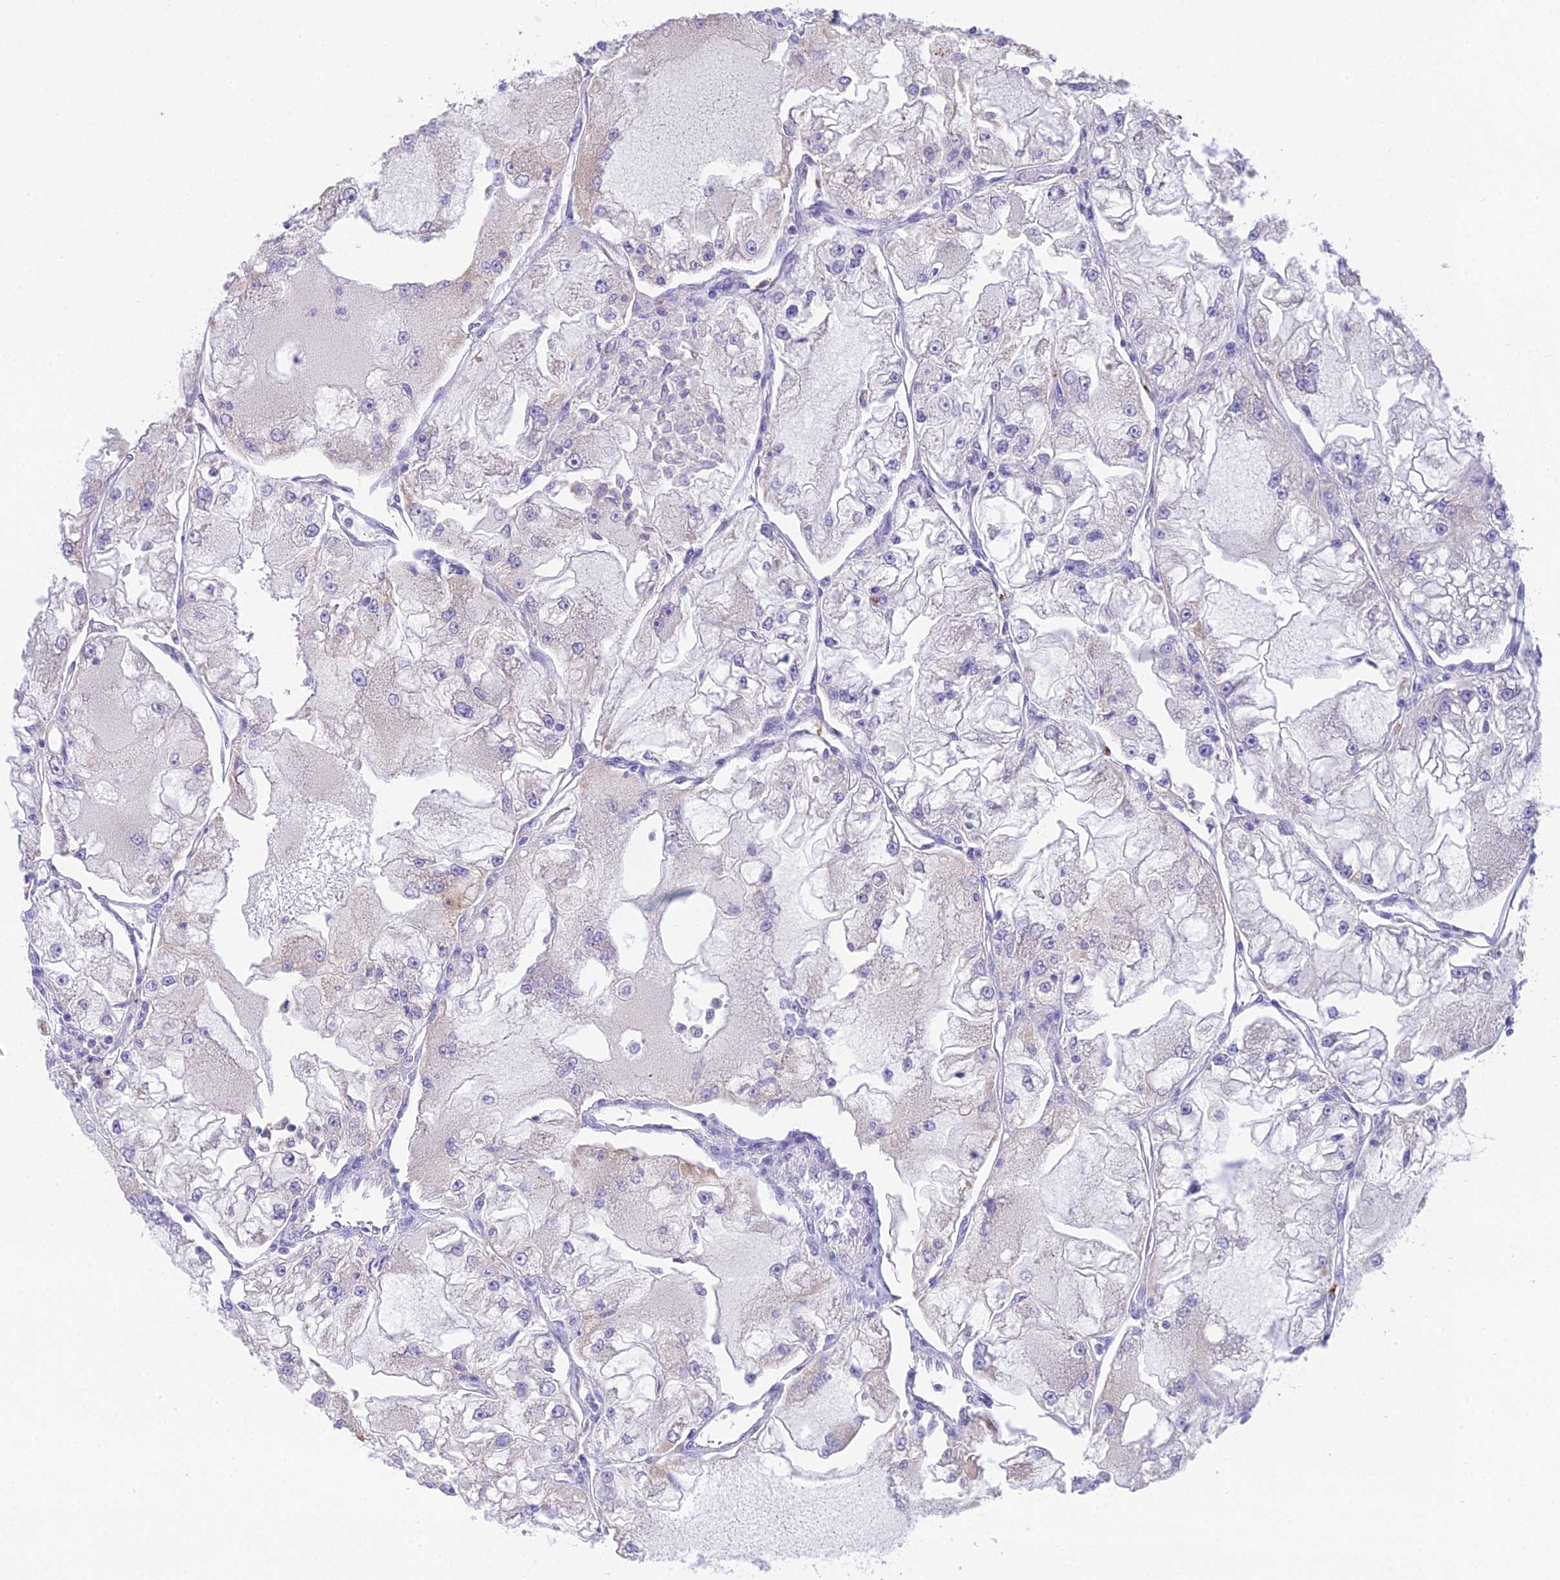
{"staining": {"intensity": "negative", "quantity": "none", "location": "none"}, "tissue": "renal cancer", "cell_type": "Tumor cells", "image_type": "cancer", "snomed": [{"axis": "morphology", "description": "Adenocarcinoma, NOS"}, {"axis": "topography", "description": "Kidney"}], "caption": "Tumor cells are negative for brown protein staining in renal adenocarcinoma.", "gene": "KIAA0408", "patient": {"sex": "female", "age": 72}}